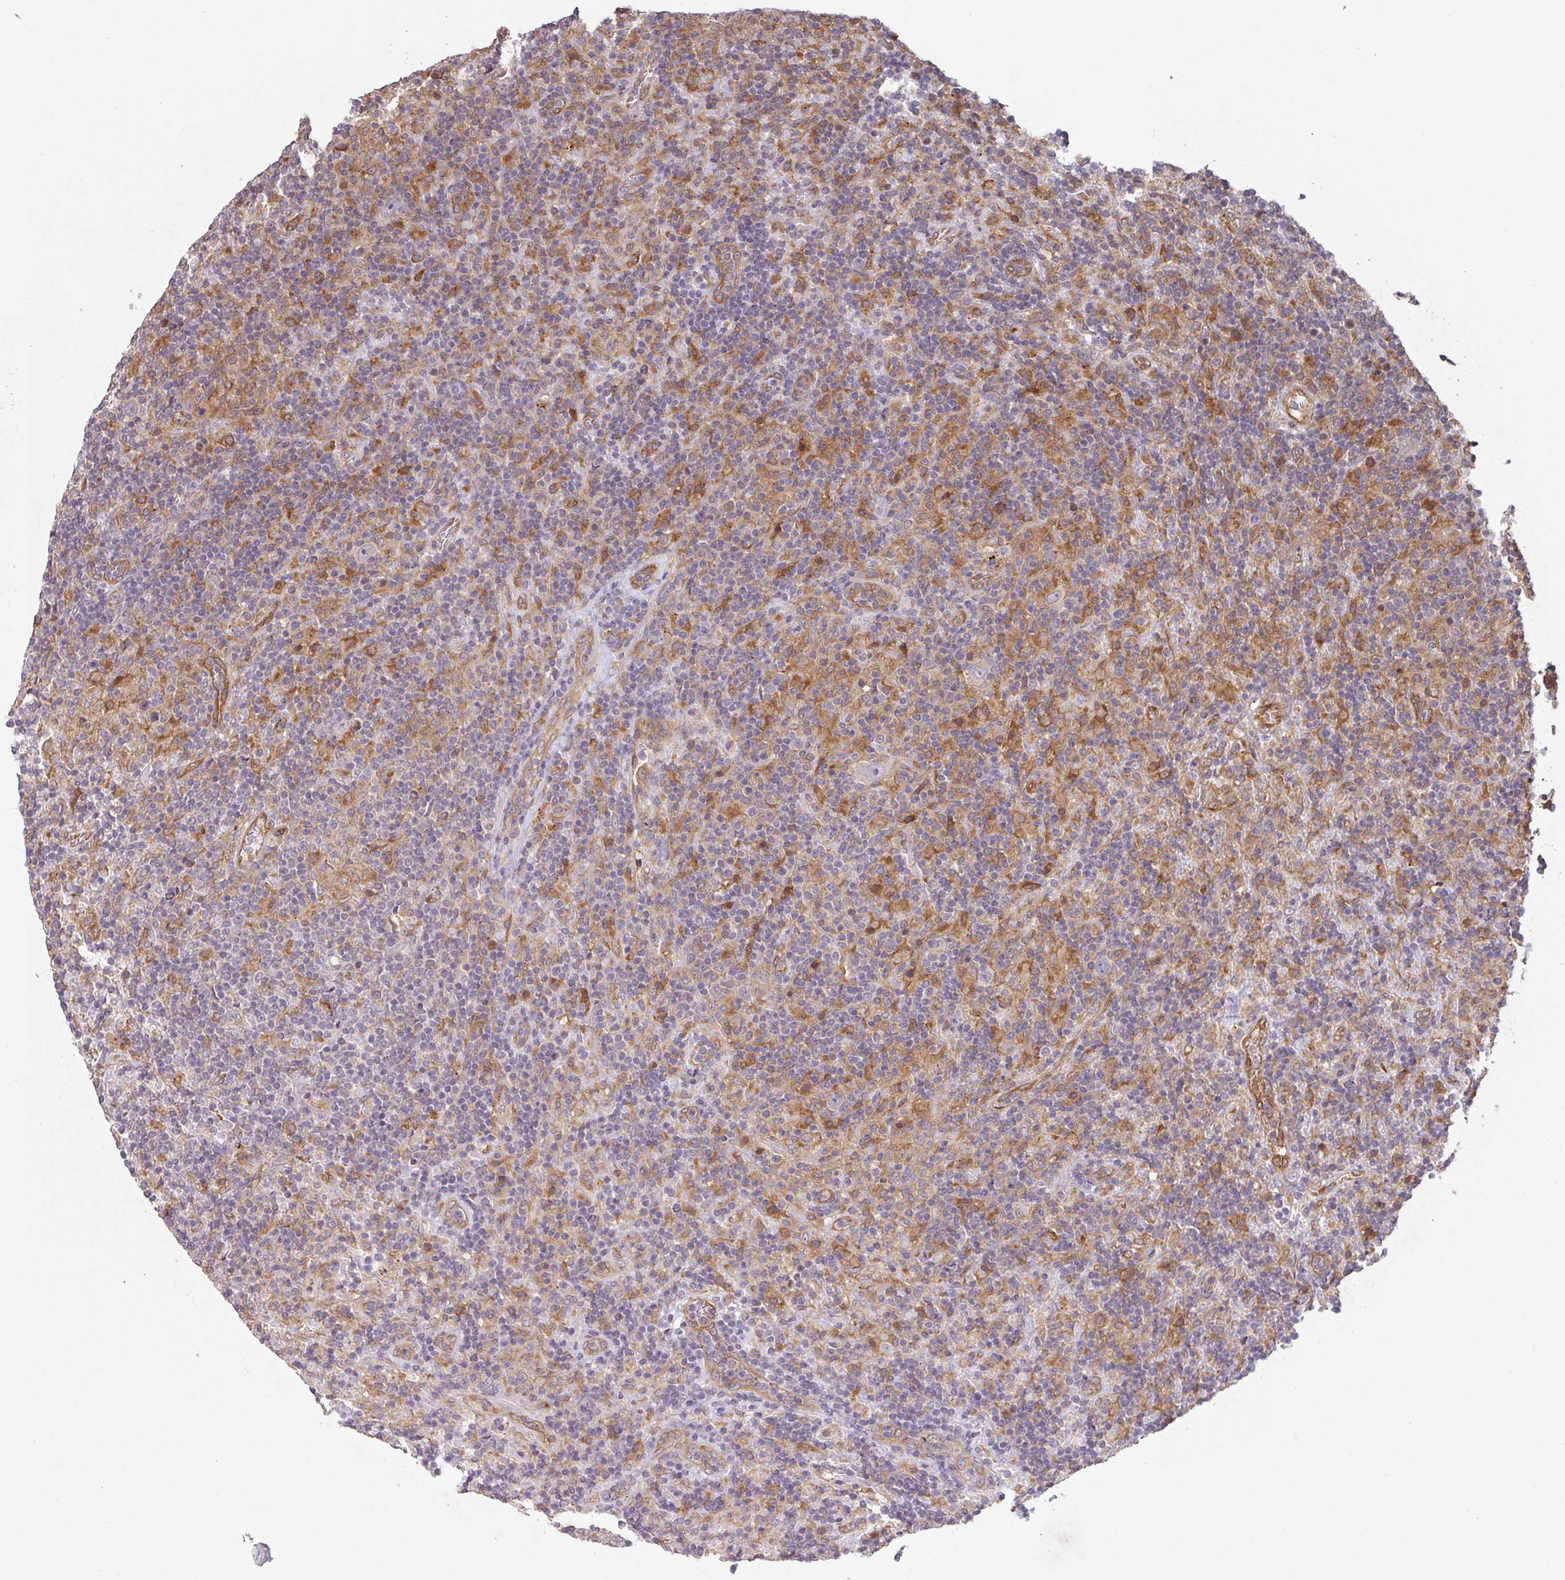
{"staining": {"intensity": "negative", "quantity": "none", "location": "none"}, "tissue": "lymphoma", "cell_type": "Tumor cells", "image_type": "cancer", "snomed": [{"axis": "morphology", "description": "Hodgkin's disease, NOS"}, {"axis": "topography", "description": "Lymph node"}], "caption": "Image shows no protein positivity in tumor cells of Hodgkin's disease tissue.", "gene": "CYFIP2", "patient": {"sex": "male", "age": 70}}